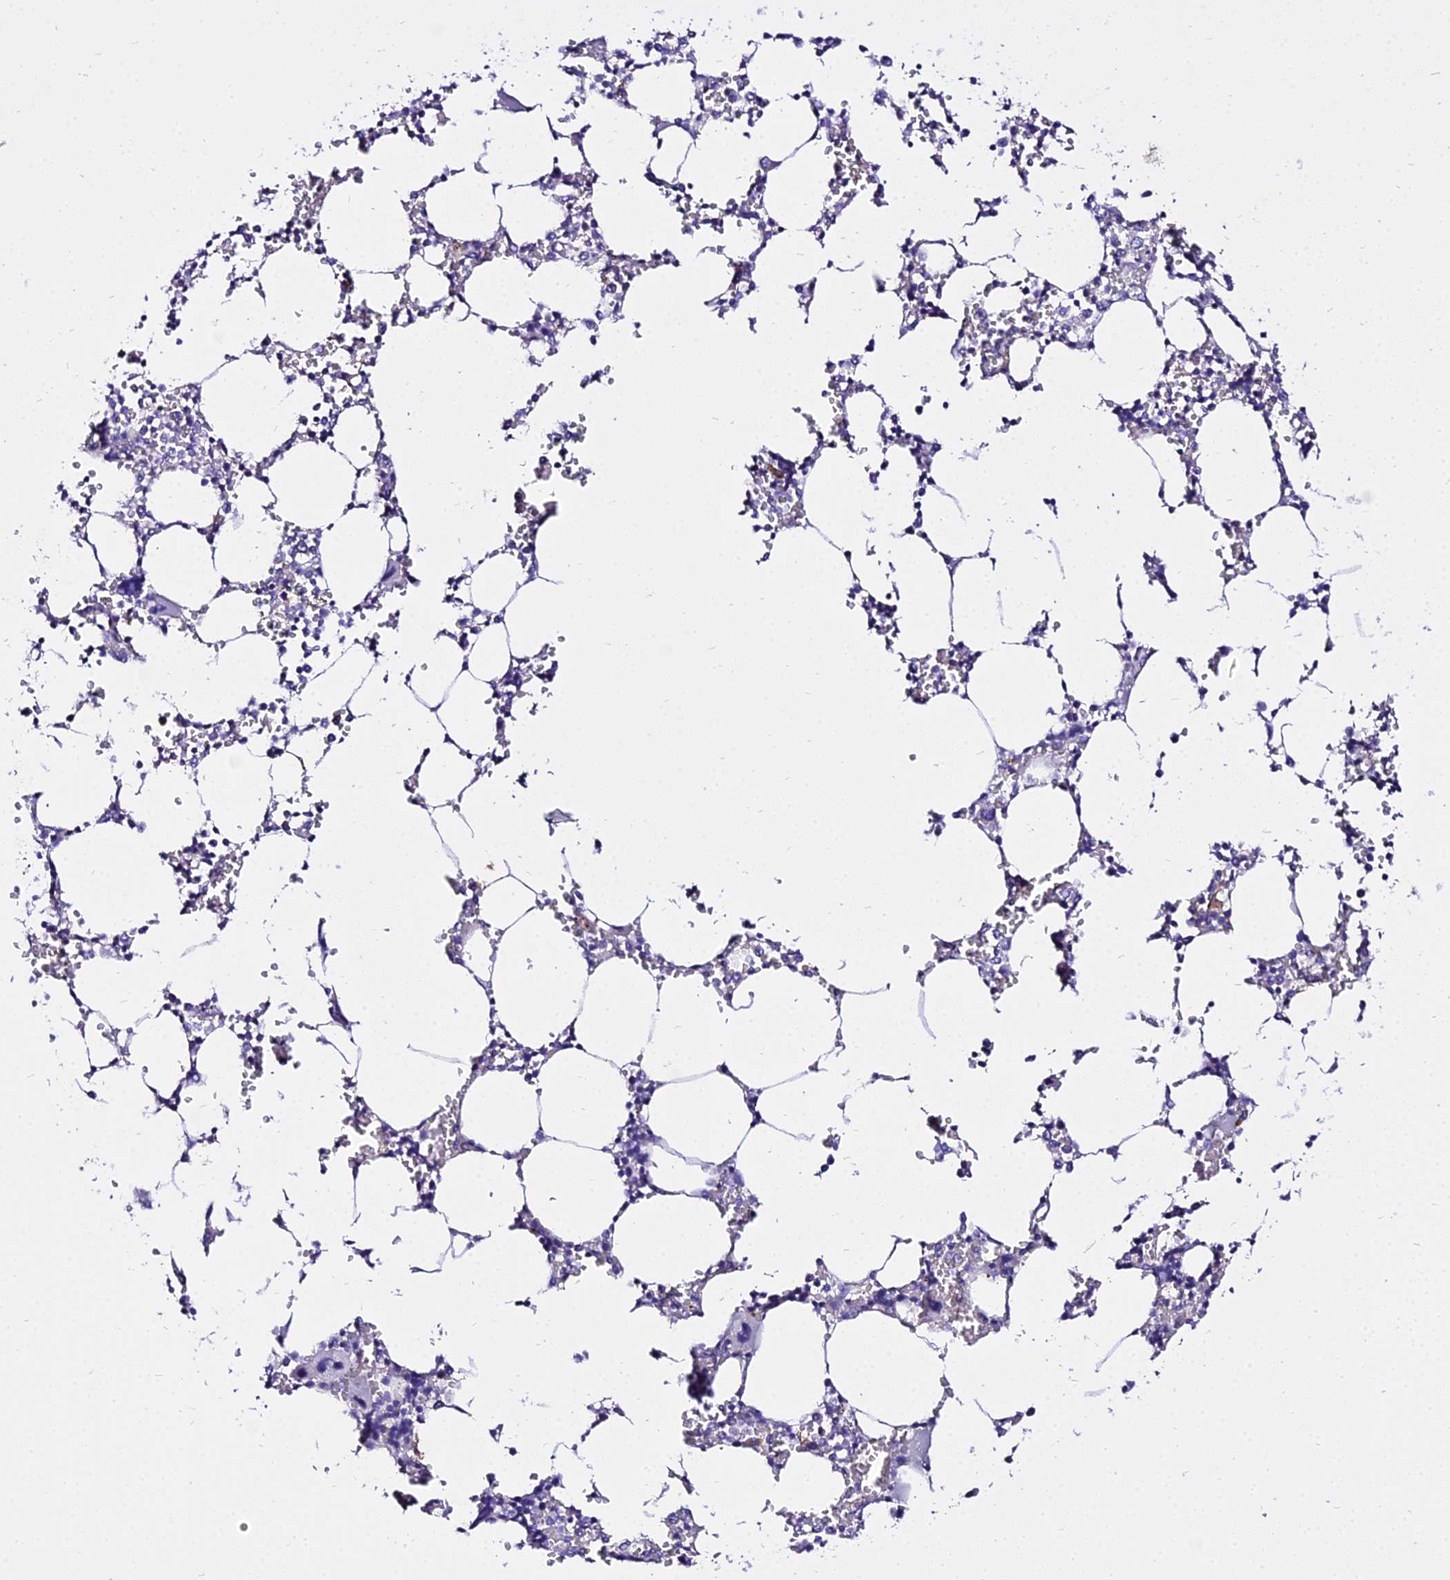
{"staining": {"intensity": "moderate", "quantity": "<25%", "location": "cytoplasmic/membranous"}, "tissue": "bone marrow", "cell_type": "Hematopoietic cells", "image_type": "normal", "snomed": [{"axis": "morphology", "description": "Normal tissue, NOS"}, {"axis": "topography", "description": "Bone marrow"}], "caption": "Immunohistochemical staining of benign bone marrow reveals <25% levels of moderate cytoplasmic/membranous protein expression in approximately <25% of hematopoietic cells. The staining is performed using DAB brown chromogen to label protein expression. The nuclei are counter-stained blue using hematoxylin.", "gene": "TUBA1A", "patient": {"sex": "male", "age": 64}}